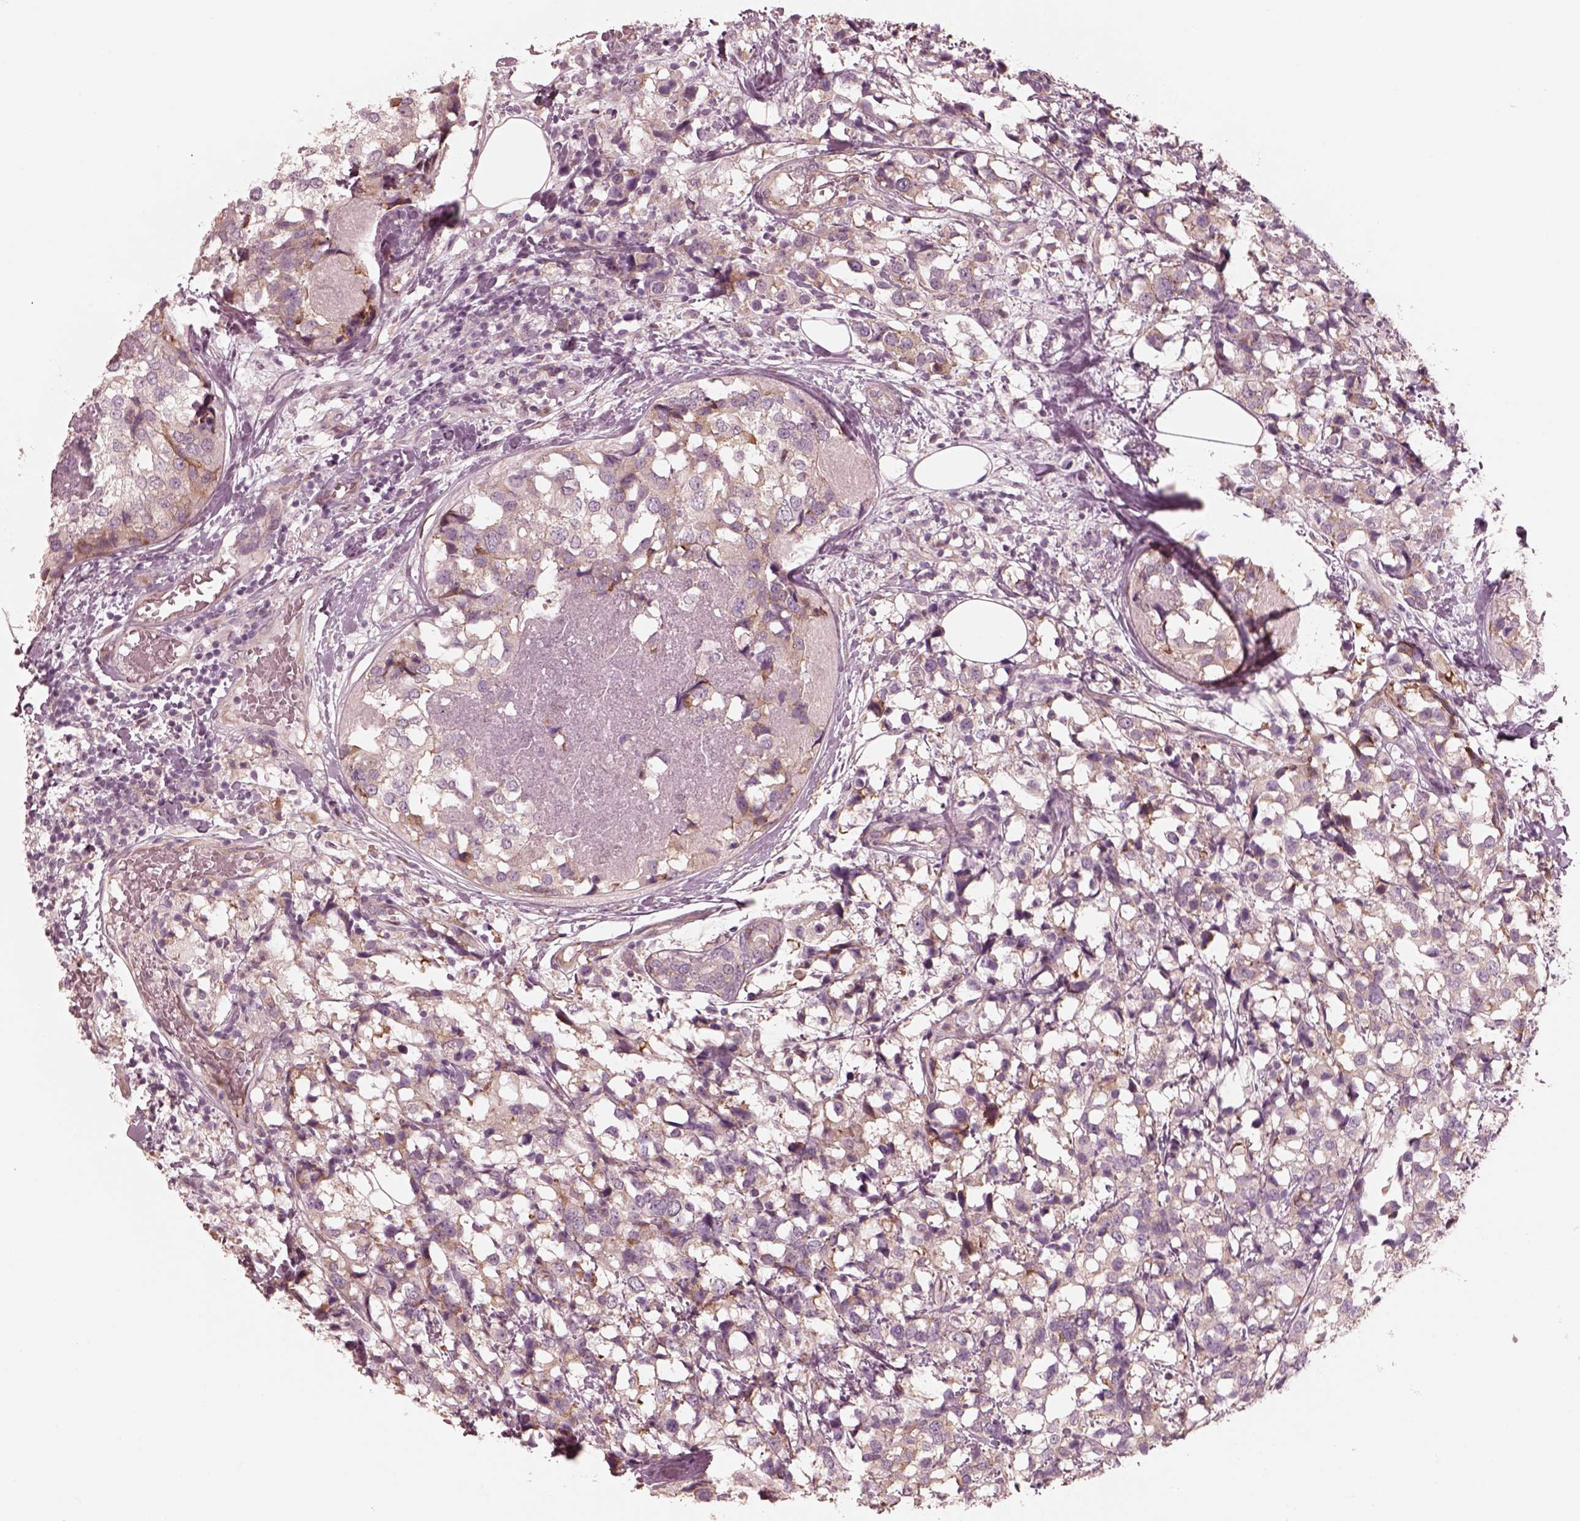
{"staining": {"intensity": "moderate", "quantity": "<25%", "location": "cytoplasmic/membranous"}, "tissue": "breast cancer", "cell_type": "Tumor cells", "image_type": "cancer", "snomed": [{"axis": "morphology", "description": "Lobular carcinoma"}, {"axis": "topography", "description": "Breast"}], "caption": "Immunohistochemistry of lobular carcinoma (breast) reveals low levels of moderate cytoplasmic/membranous positivity in approximately <25% of tumor cells.", "gene": "RAB3C", "patient": {"sex": "female", "age": 59}}